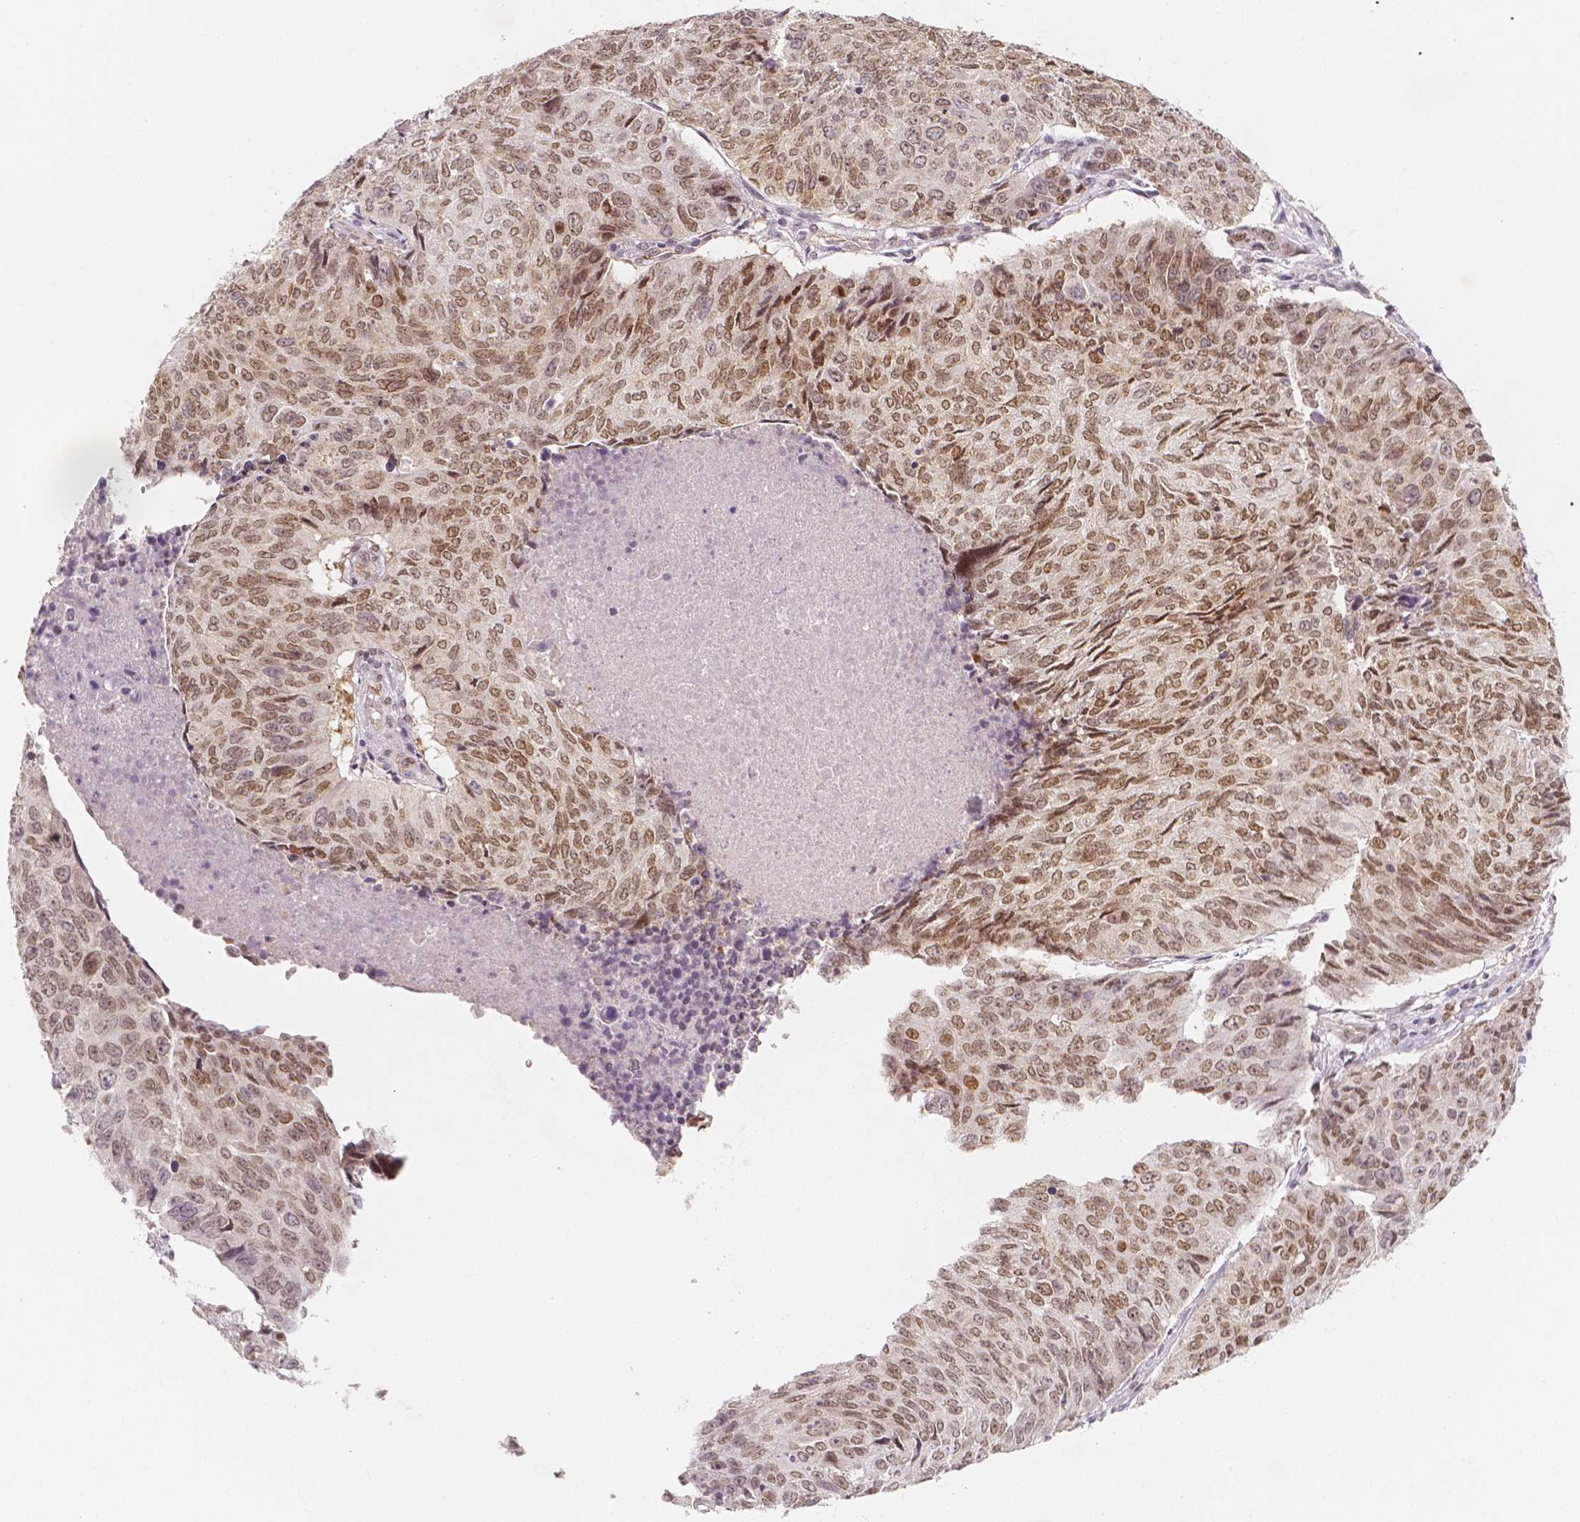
{"staining": {"intensity": "moderate", "quantity": ">75%", "location": "nuclear"}, "tissue": "lung cancer", "cell_type": "Tumor cells", "image_type": "cancer", "snomed": [{"axis": "morphology", "description": "Normal tissue, NOS"}, {"axis": "morphology", "description": "Squamous cell carcinoma, NOS"}, {"axis": "topography", "description": "Bronchus"}, {"axis": "topography", "description": "Lung"}], "caption": "Brown immunohistochemical staining in human lung squamous cell carcinoma reveals moderate nuclear staining in approximately >75% of tumor cells.", "gene": "KDM5B", "patient": {"sex": "male", "age": 64}}